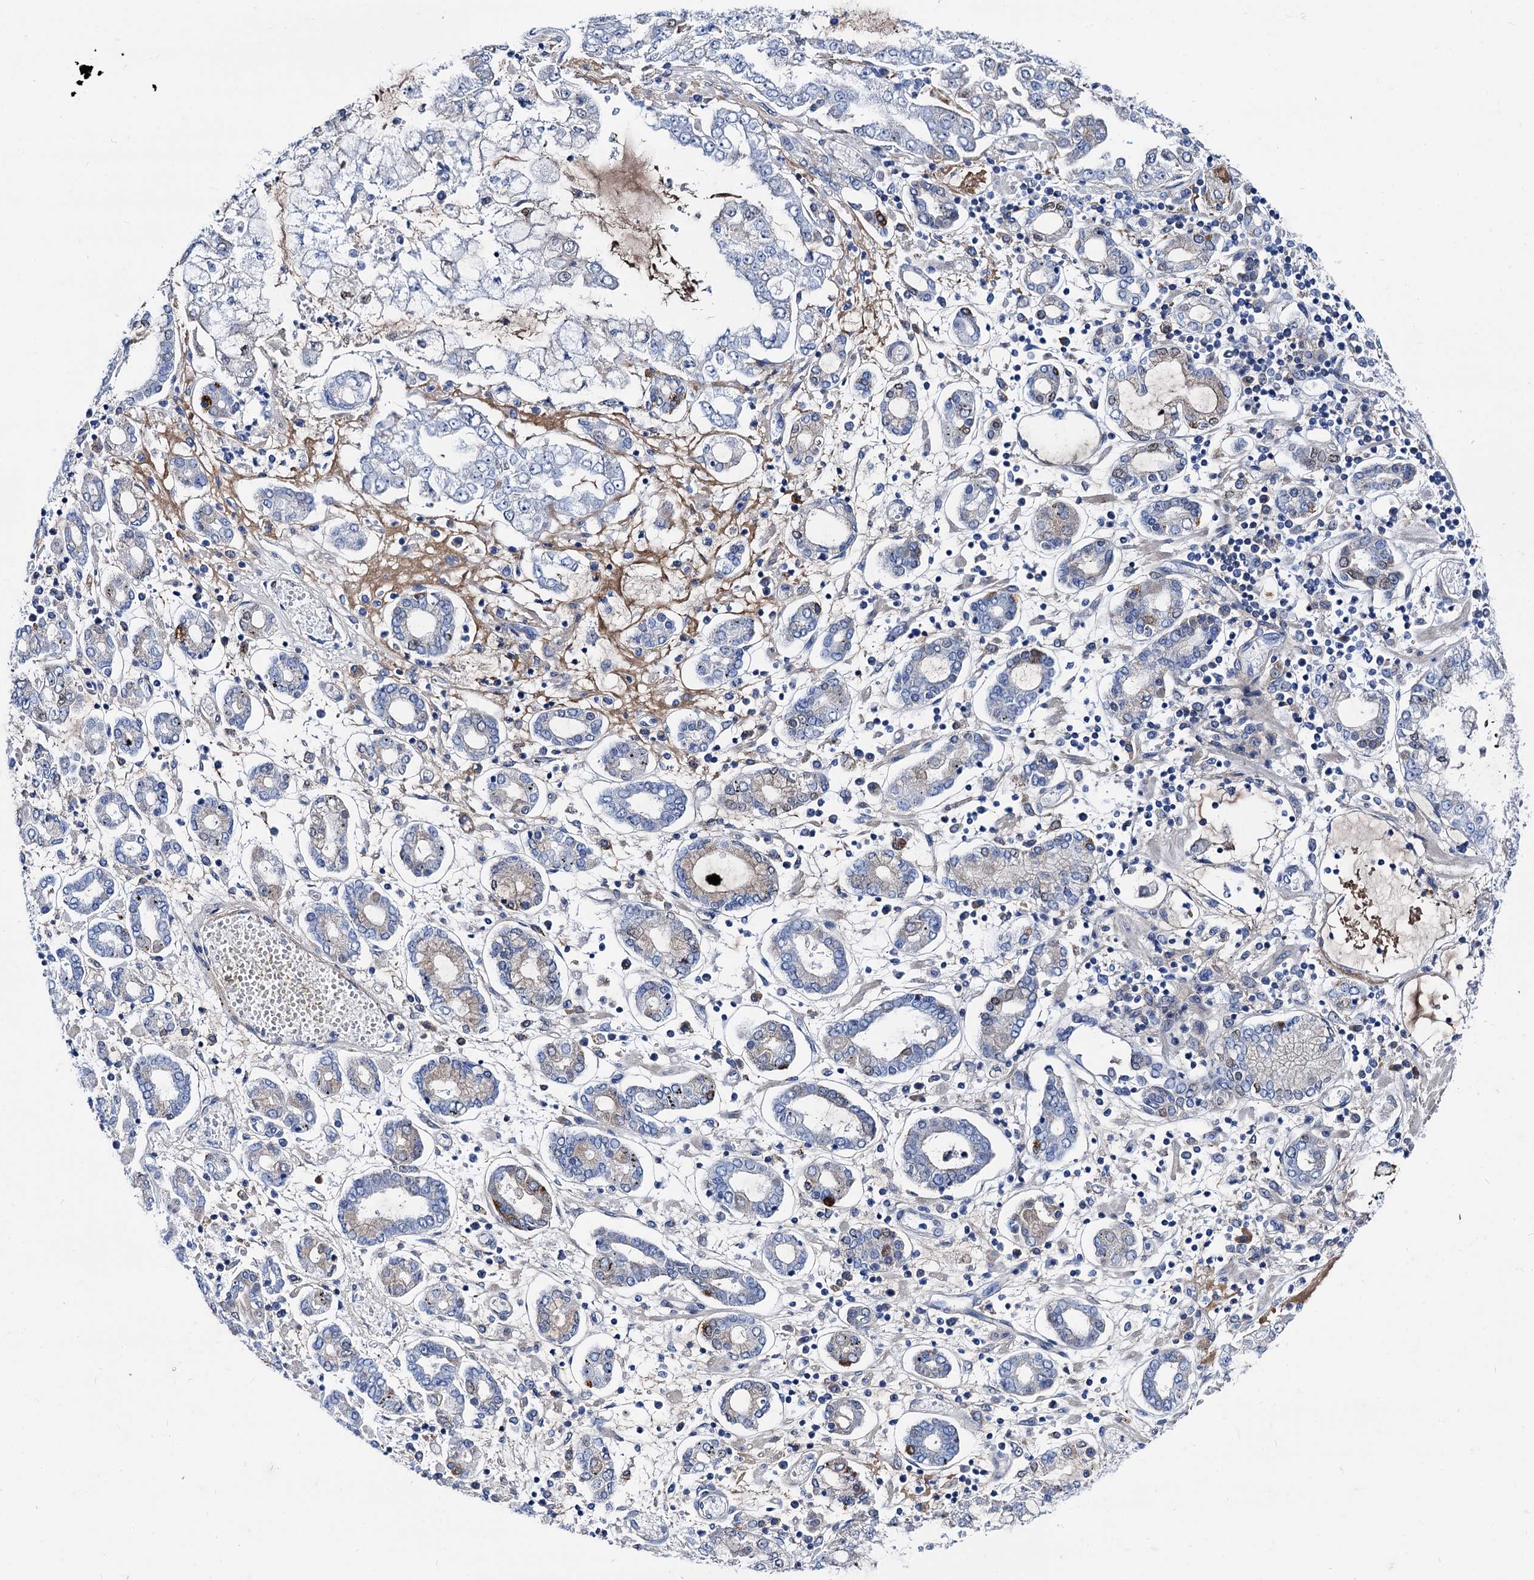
{"staining": {"intensity": "negative", "quantity": "none", "location": "none"}, "tissue": "stomach cancer", "cell_type": "Tumor cells", "image_type": "cancer", "snomed": [{"axis": "morphology", "description": "Adenocarcinoma, NOS"}, {"axis": "topography", "description": "Stomach"}], "caption": "The micrograph exhibits no significant expression in tumor cells of adenocarcinoma (stomach).", "gene": "TMEM72", "patient": {"sex": "male", "age": 76}}